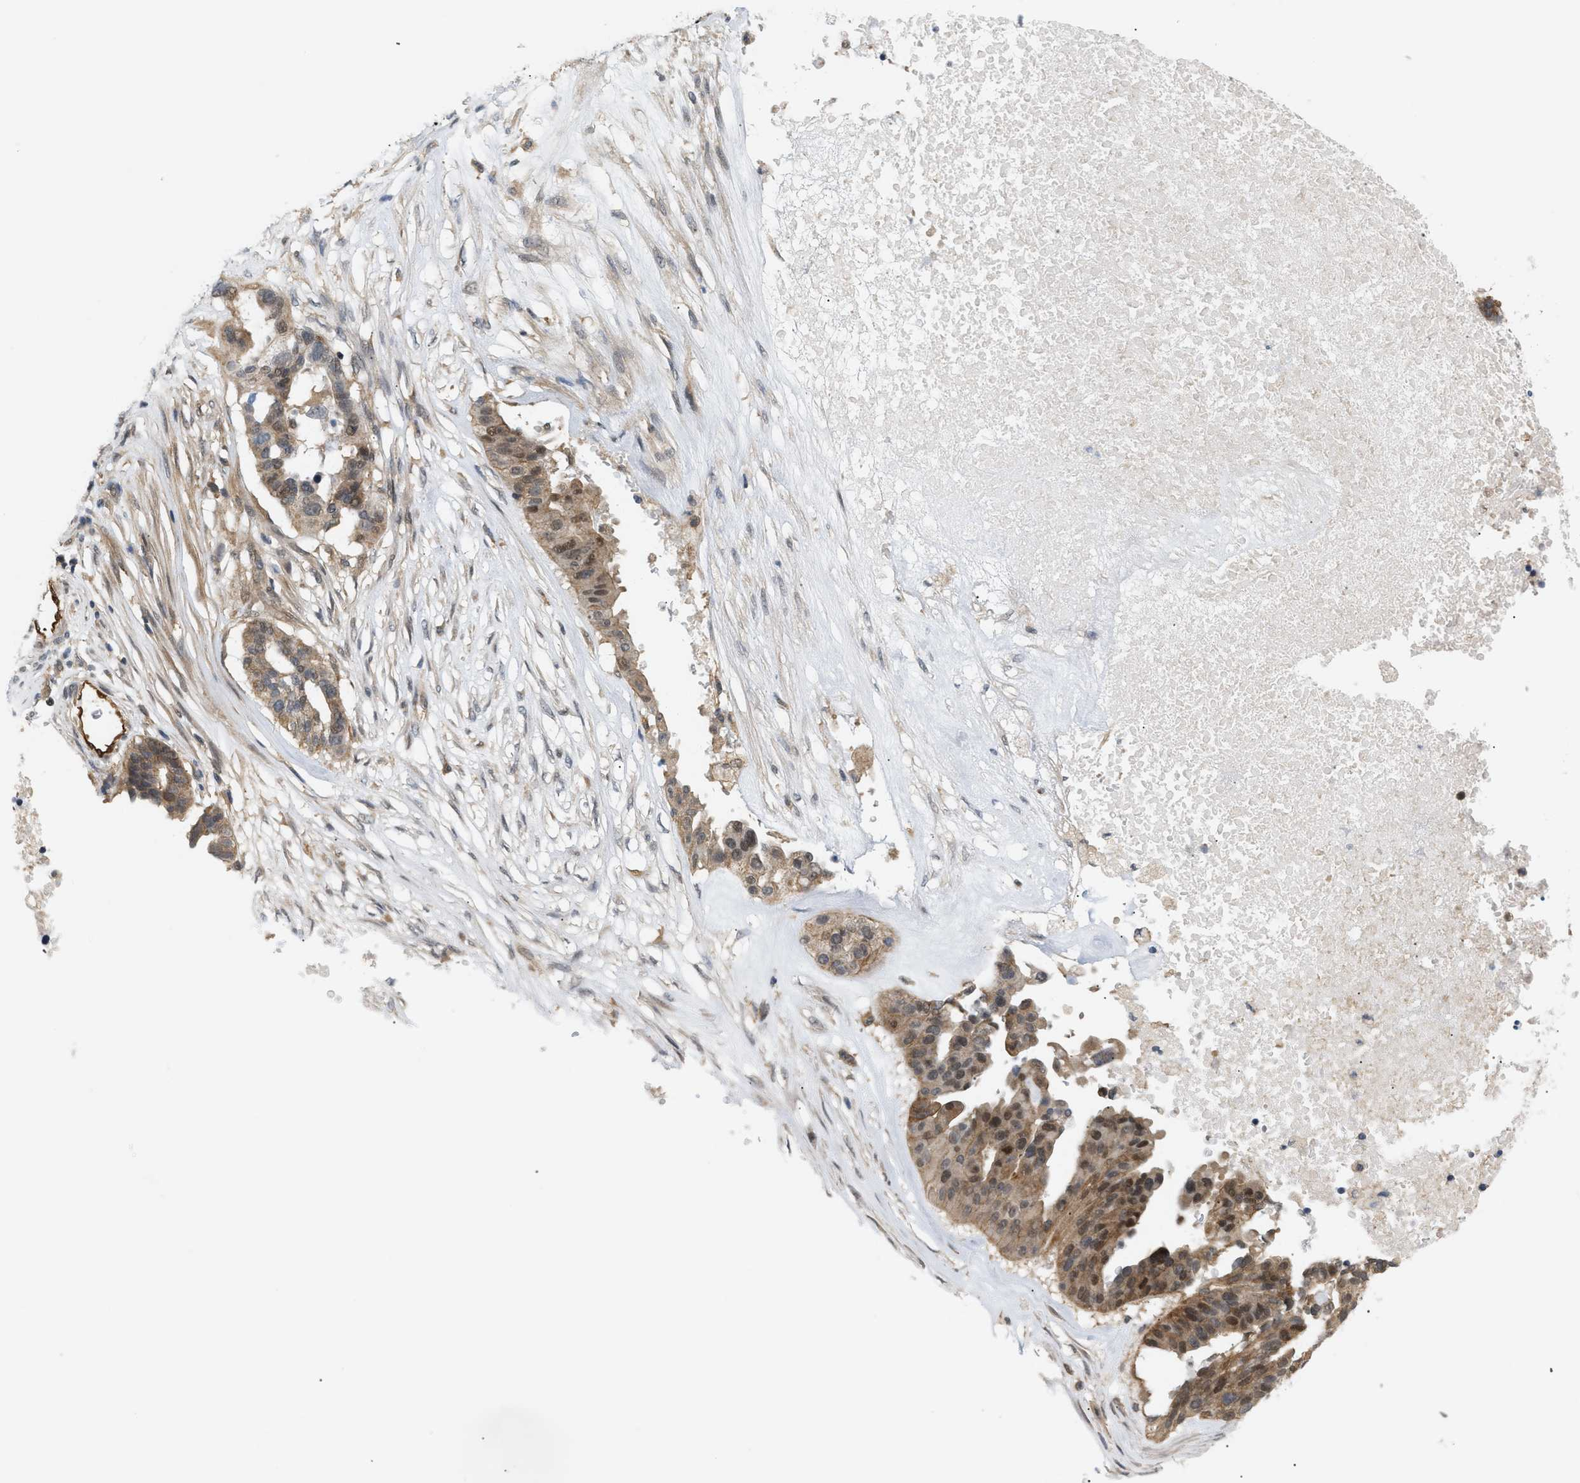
{"staining": {"intensity": "moderate", "quantity": ">75%", "location": "cytoplasmic/membranous,nuclear"}, "tissue": "ovarian cancer", "cell_type": "Tumor cells", "image_type": "cancer", "snomed": [{"axis": "morphology", "description": "Cystadenocarcinoma, serous, NOS"}, {"axis": "topography", "description": "Ovary"}], "caption": "Ovarian cancer was stained to show a protein in brown. There is medium levels of moderate cytoplasmic/membranous and nuclear expression in about >75% of tumor cells.", "gene": "PALMD", "patient": {"sex": "female", "age": 59}}